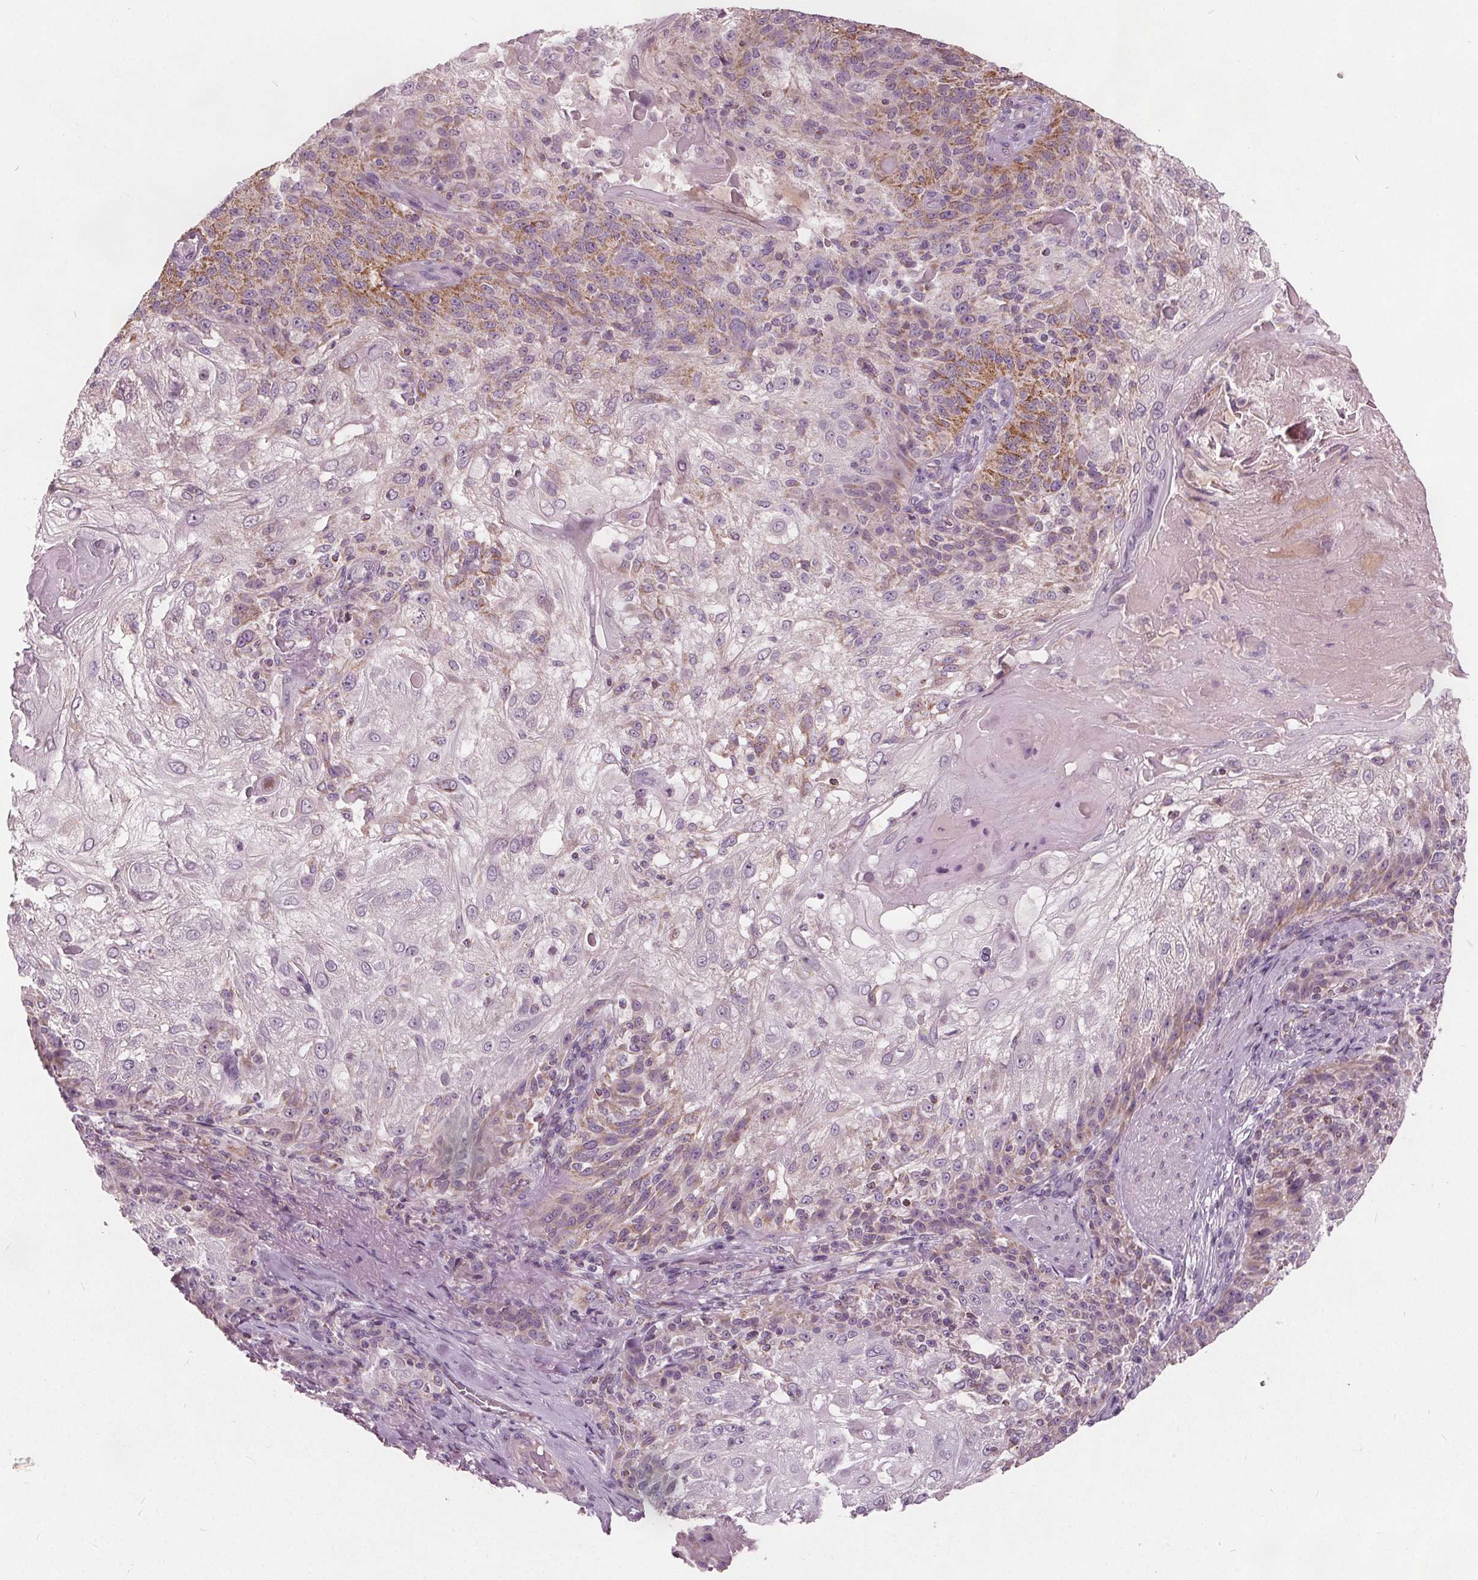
{"staining": {"intensity": "moderate", "quantity": "25%-75%", "location": "cytoplasmic/membranous"}, "tissue": "skin cancer", "cell_type": "Tumor cells", "image_type": "cancer", "snomed": [{"axis": "morphology", "description": "Normal tissue, NOS"}, {"axis": "morphology", "description": "Squamous cell carcinoma, NOS"}, {"axis": "topography", "description": "Skin"}], "caption": "A micrograph of human squamous cell carcinoma (skin) stained for a protein displays moderate cytoplasmic/membranous brown staining in tumor cells.", "gene": "ECI2", "patient": {"sex": "female", "age": 83}}